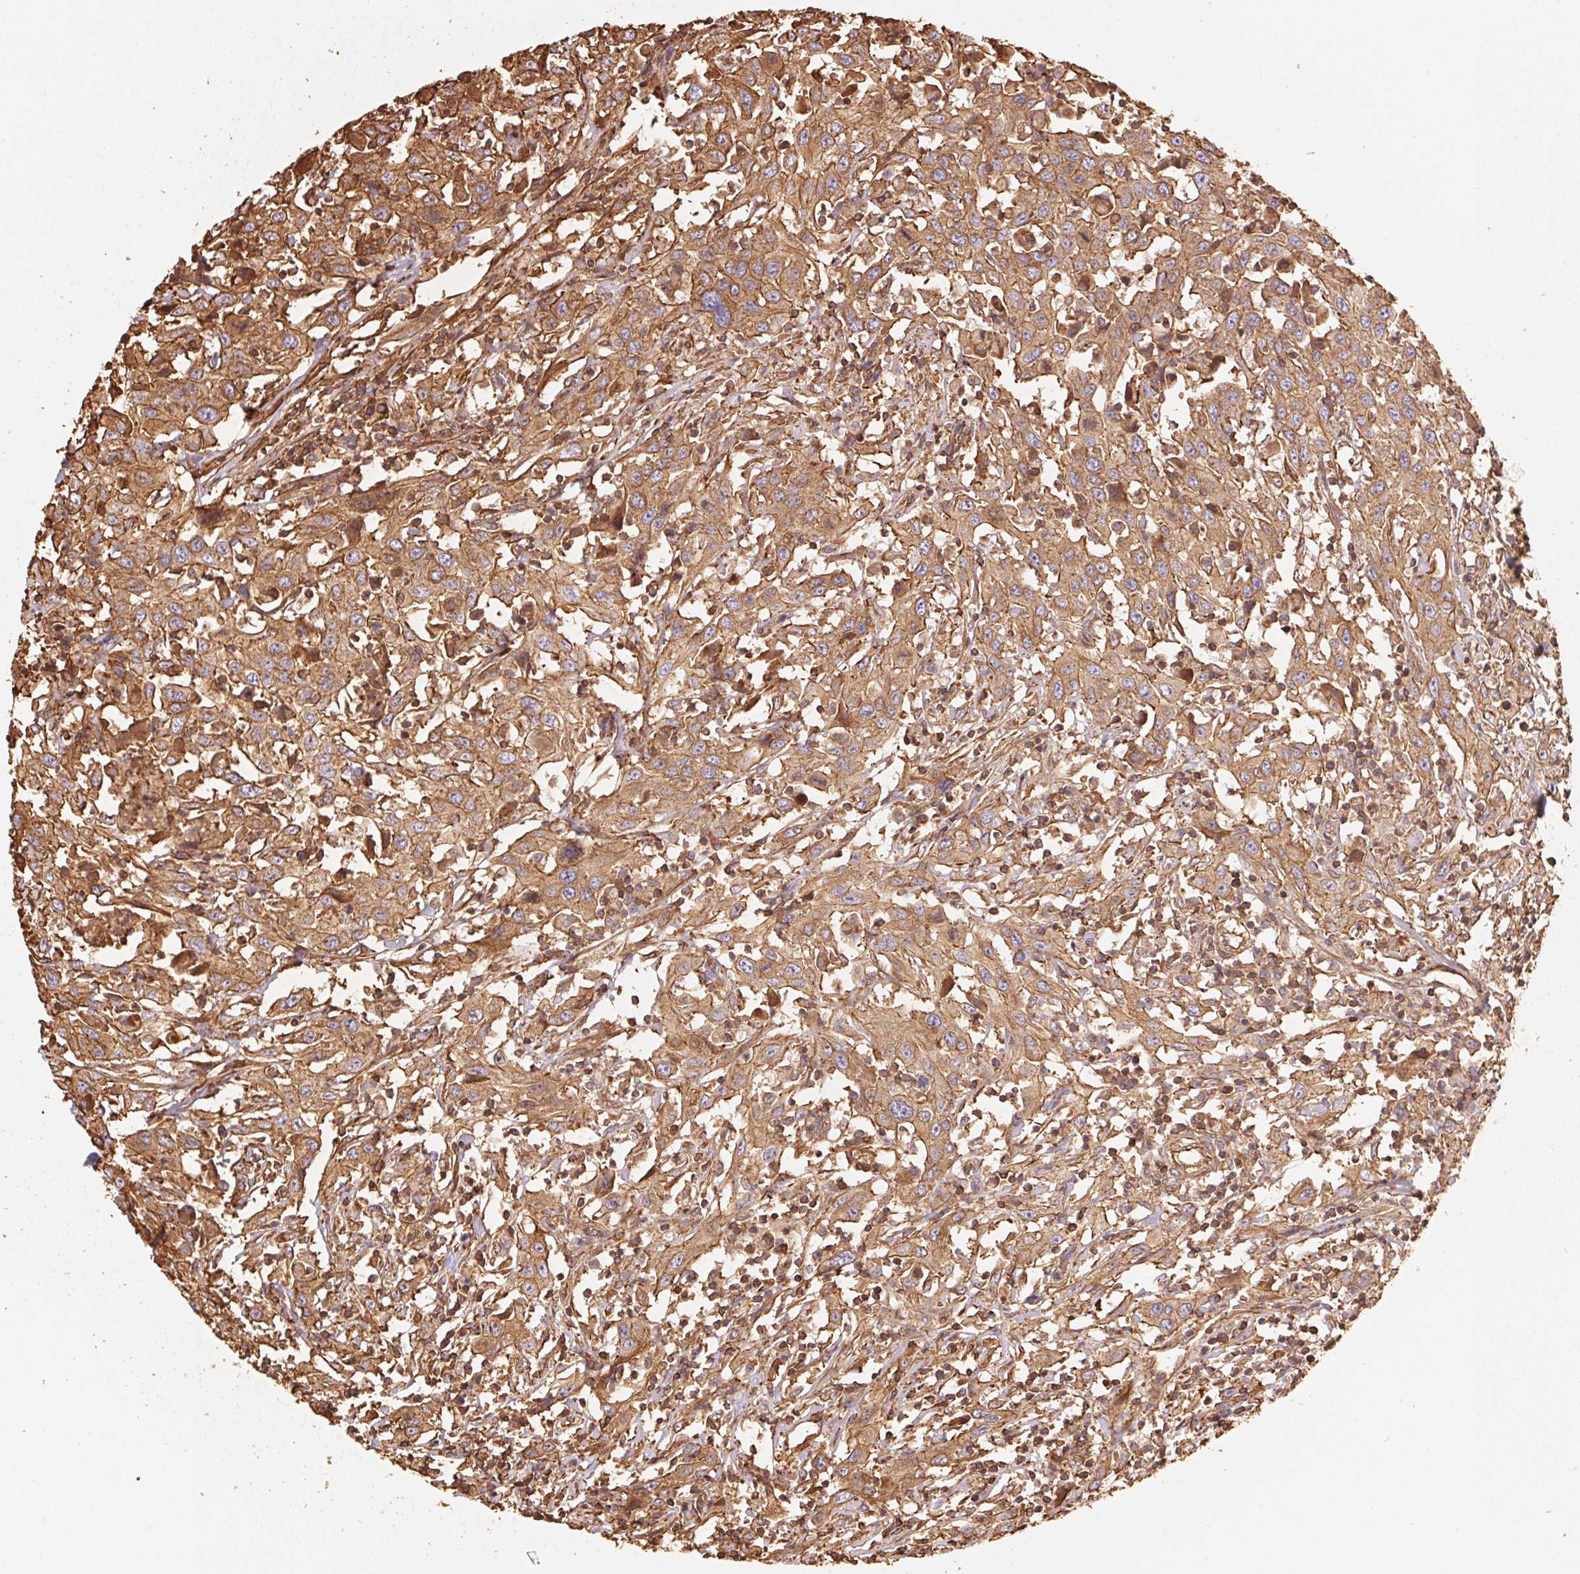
{"staining": {"intensity": "moderate", "quantity": ">75%", "location": "cytoplasmic/membranous"}, "tissue": "urothelial cancer", "cell_type": "Tumor cells", "image_type": "cancer", "snomed": [{"axis": "morphology", "description": "Urothelial carcinoma, High grade"}, {"axis": "topography", "description": "Urinary bladder"}], "caption": "A medium amount of moderate cytoplasmic/membranous positivity is identified in about >75% of tumor cells in urothelial cancer tissue.", "gene": "FRAS1", "patient": {"sex": "male", "age": 61}}